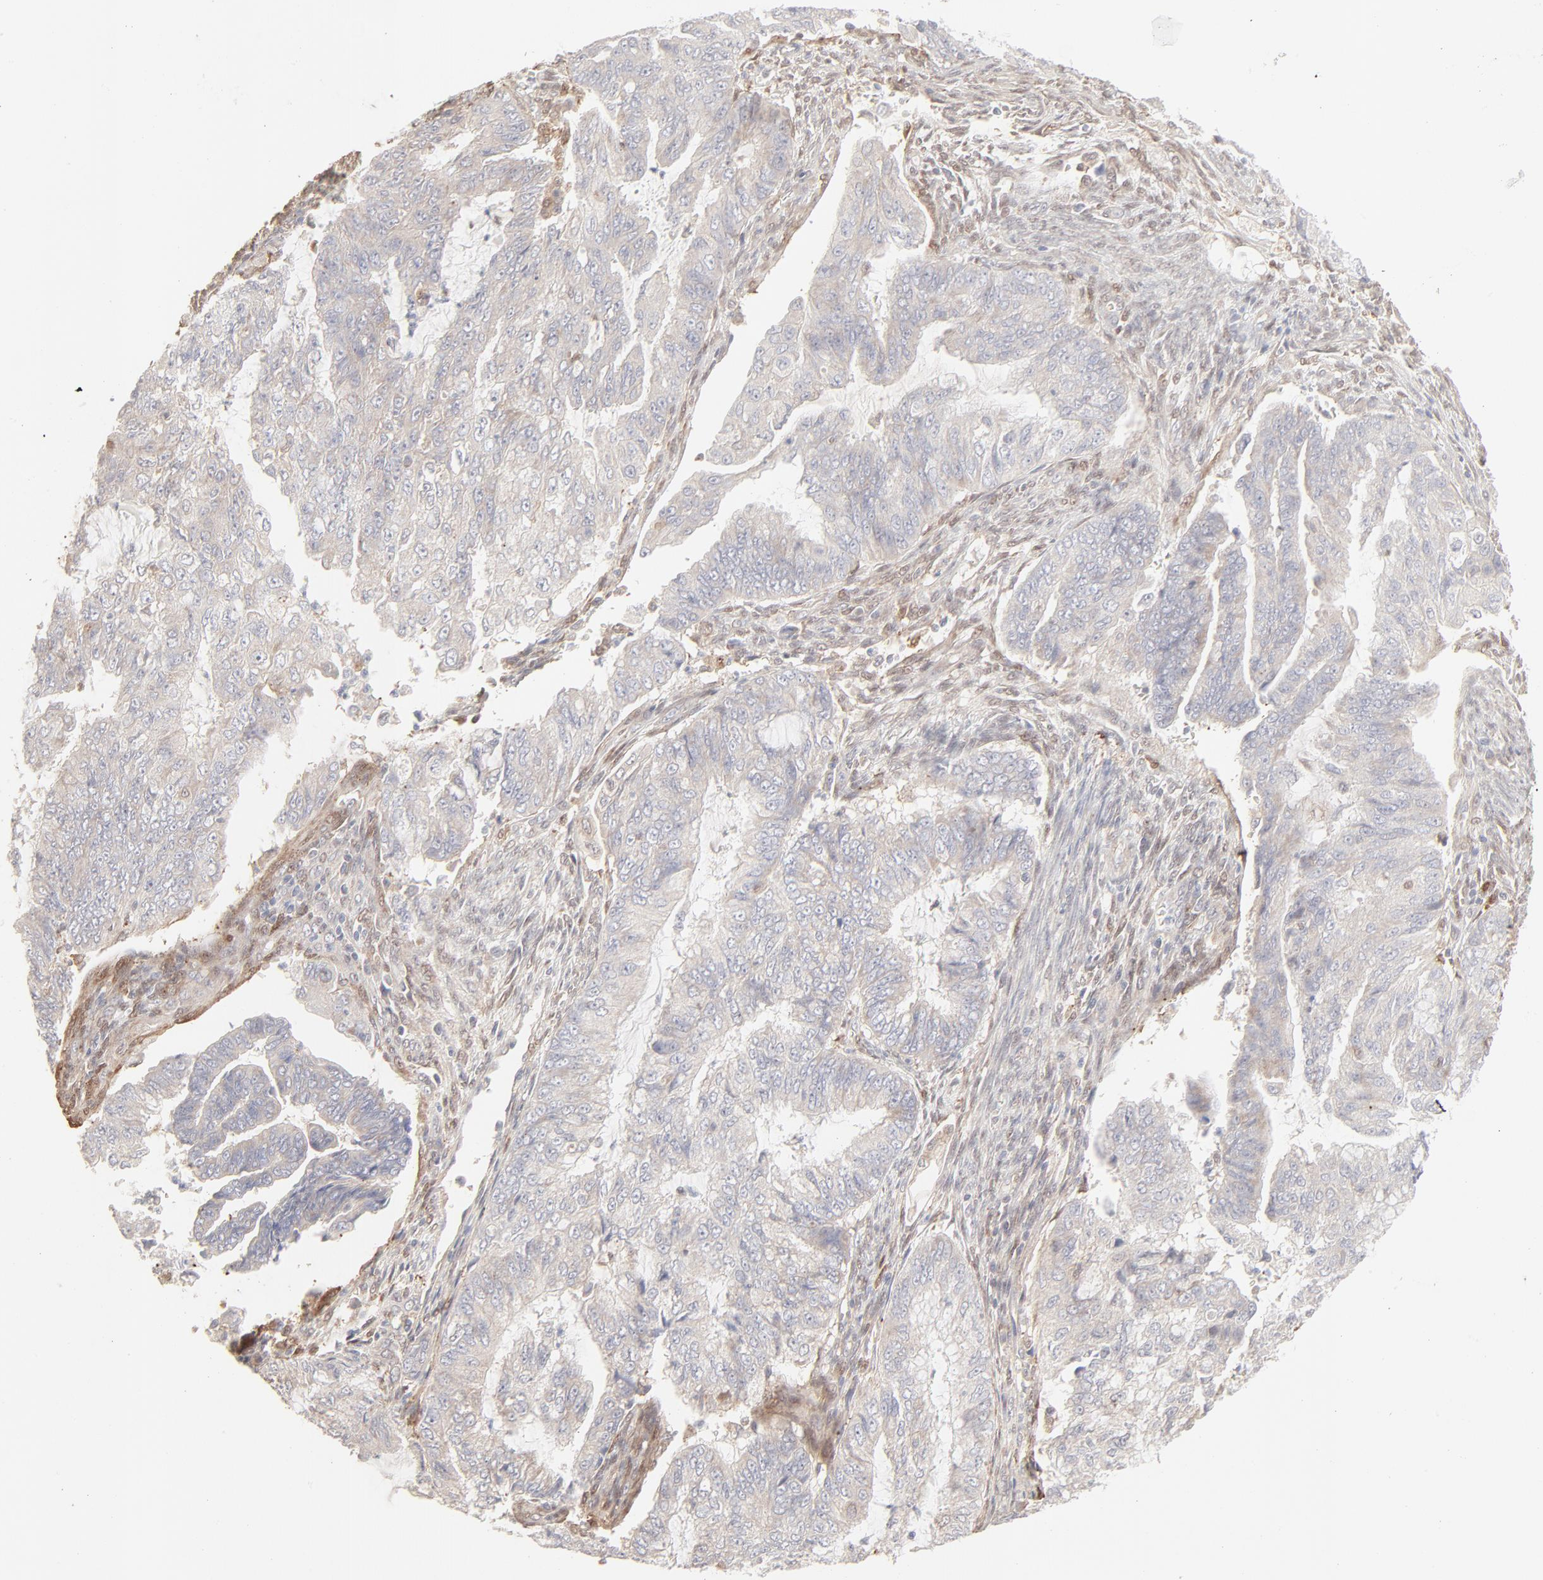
{"staining": {"intensity": "weak", "quantity": "25%-75%", "location": "cytoplasmic/membranous"}, "tissue": "endometrial cancer", "cell_type": "Tumor cells", "image_type": "cancer", "snomed": [{"axis": "morphology", "description": "Adenocarcinoma, NOS"}, {"axis": "topography", "description": "Endometrium"}], "caption": "This histopathology image displays IHC staining of human adenocarcinoma (endometrial), with low weak cytoplasmic/membranous staining in about 25%-75% of tumor cells.", "gene": "LGALS2", "patient": {"sex": "female", "age": 75}}